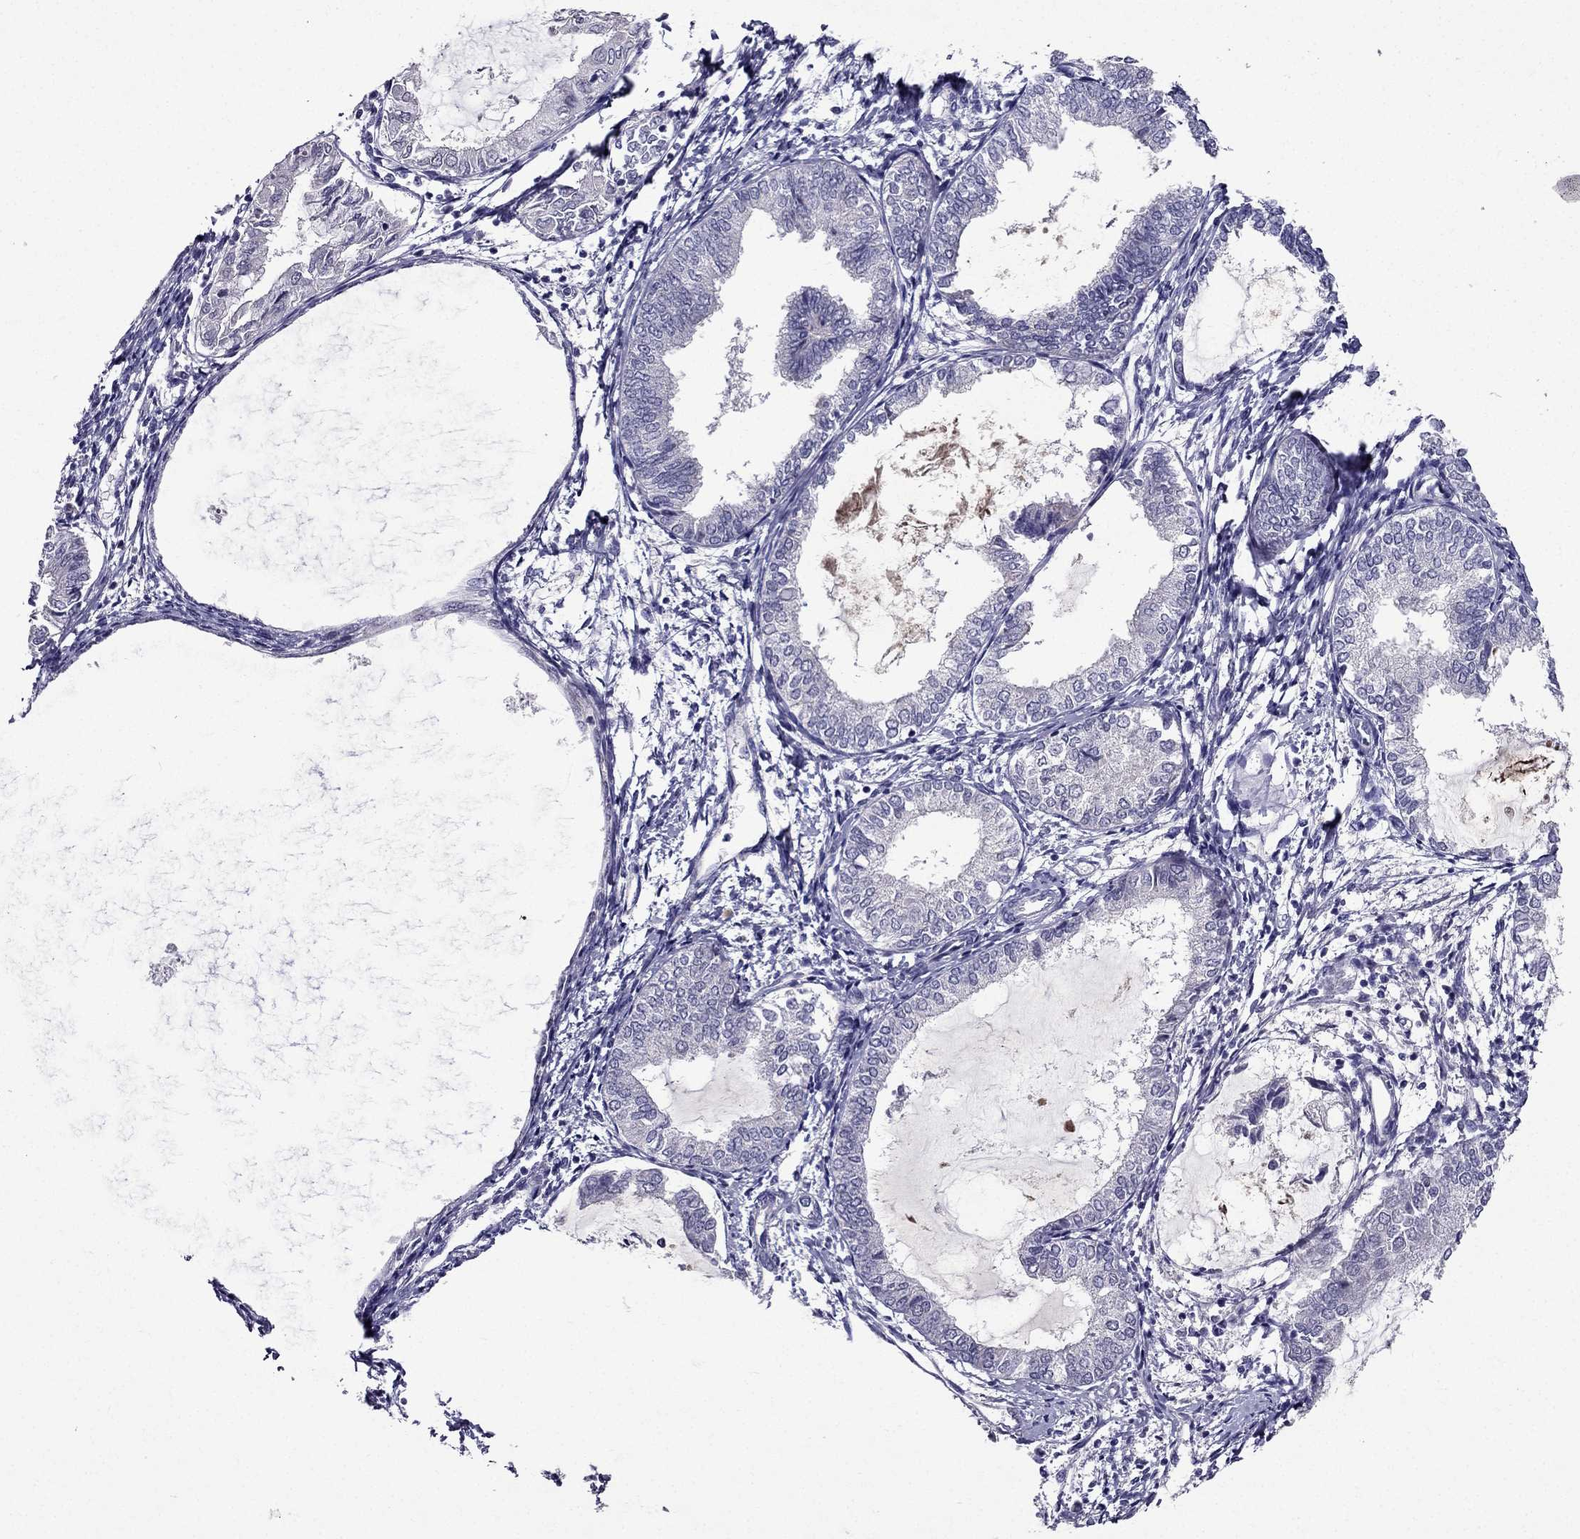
{"staining": {"intensity": "negative", "quantity": "none", "location": "none"}, "tissue": "endometrial cancer", "cell_type": "Tumor cells", "image_type": "cancer", "snomed": [{"axis": "morphology", "description": "Adenocarcinoma, NOS"}, {"axis": "topography", "description": "Endometrium"}], "caption": "A photomicrograph of human adenocarcinoma (endometrial) is negative for staining in tumor cells.", "gene": "DUSP15", "patient": {"sex": "female", "age": 68}}